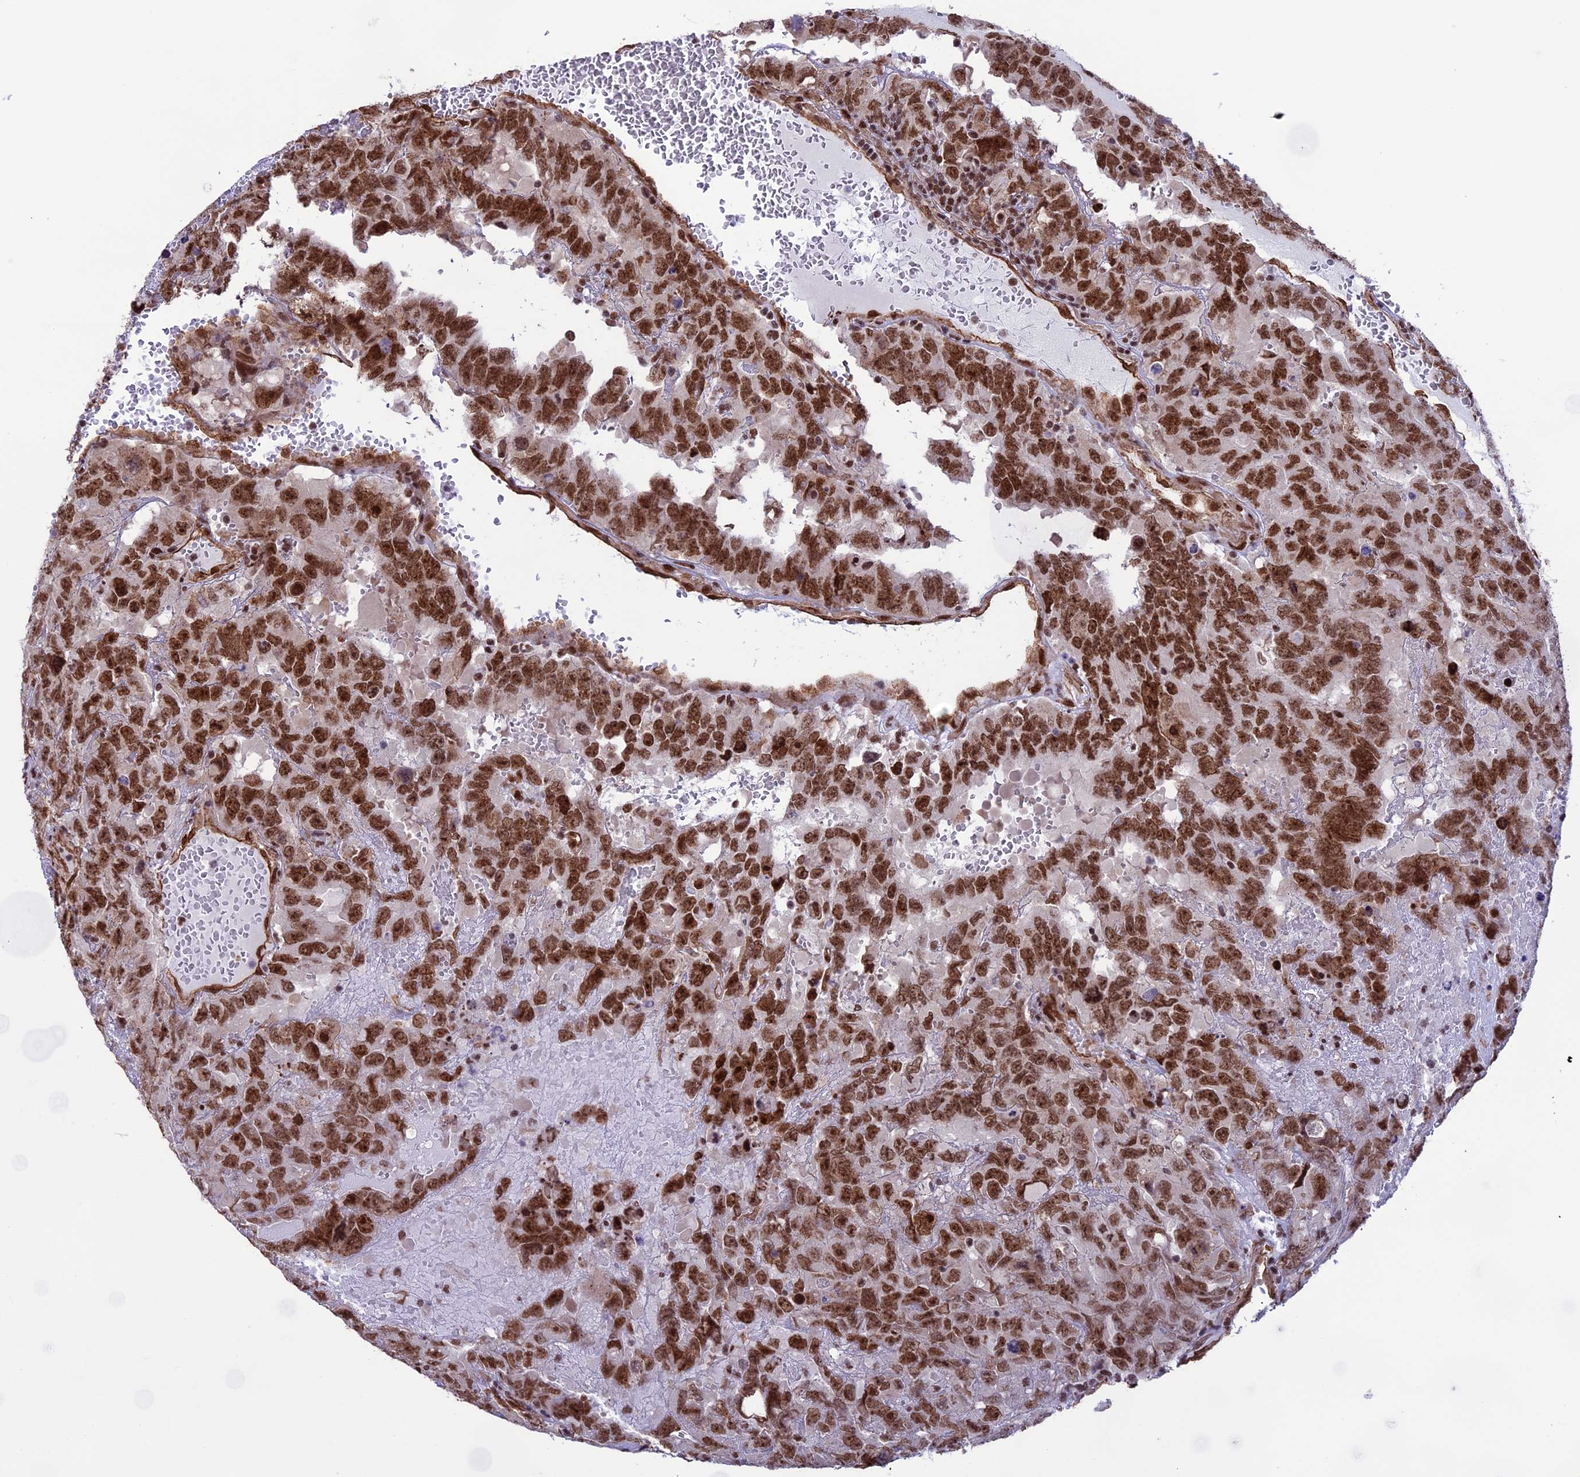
{"staining": {"intensity": "strong", "quantity": ">75%", "location": "nuclear"}, "tissue": "testis cancer", "cell_type": "Tumor cells", "image_type": "cancer", "snomed": [{"axis": "morphology", "description": "Carcinoma, Embryonal, NOS"}, {"axis": "topography", "description": "Testis"}], "caption": "IHC (DAB (3,3'-diaminobenzidine)) staining of human testis cancer reveals strong nuclear protein expression in approximately >75% of tumor cells. The protein is shown in brown color, while the nuclei are stained blue.", "gene": "MPHOSPH8", "patient": {"sex": "male", "age": 45}}